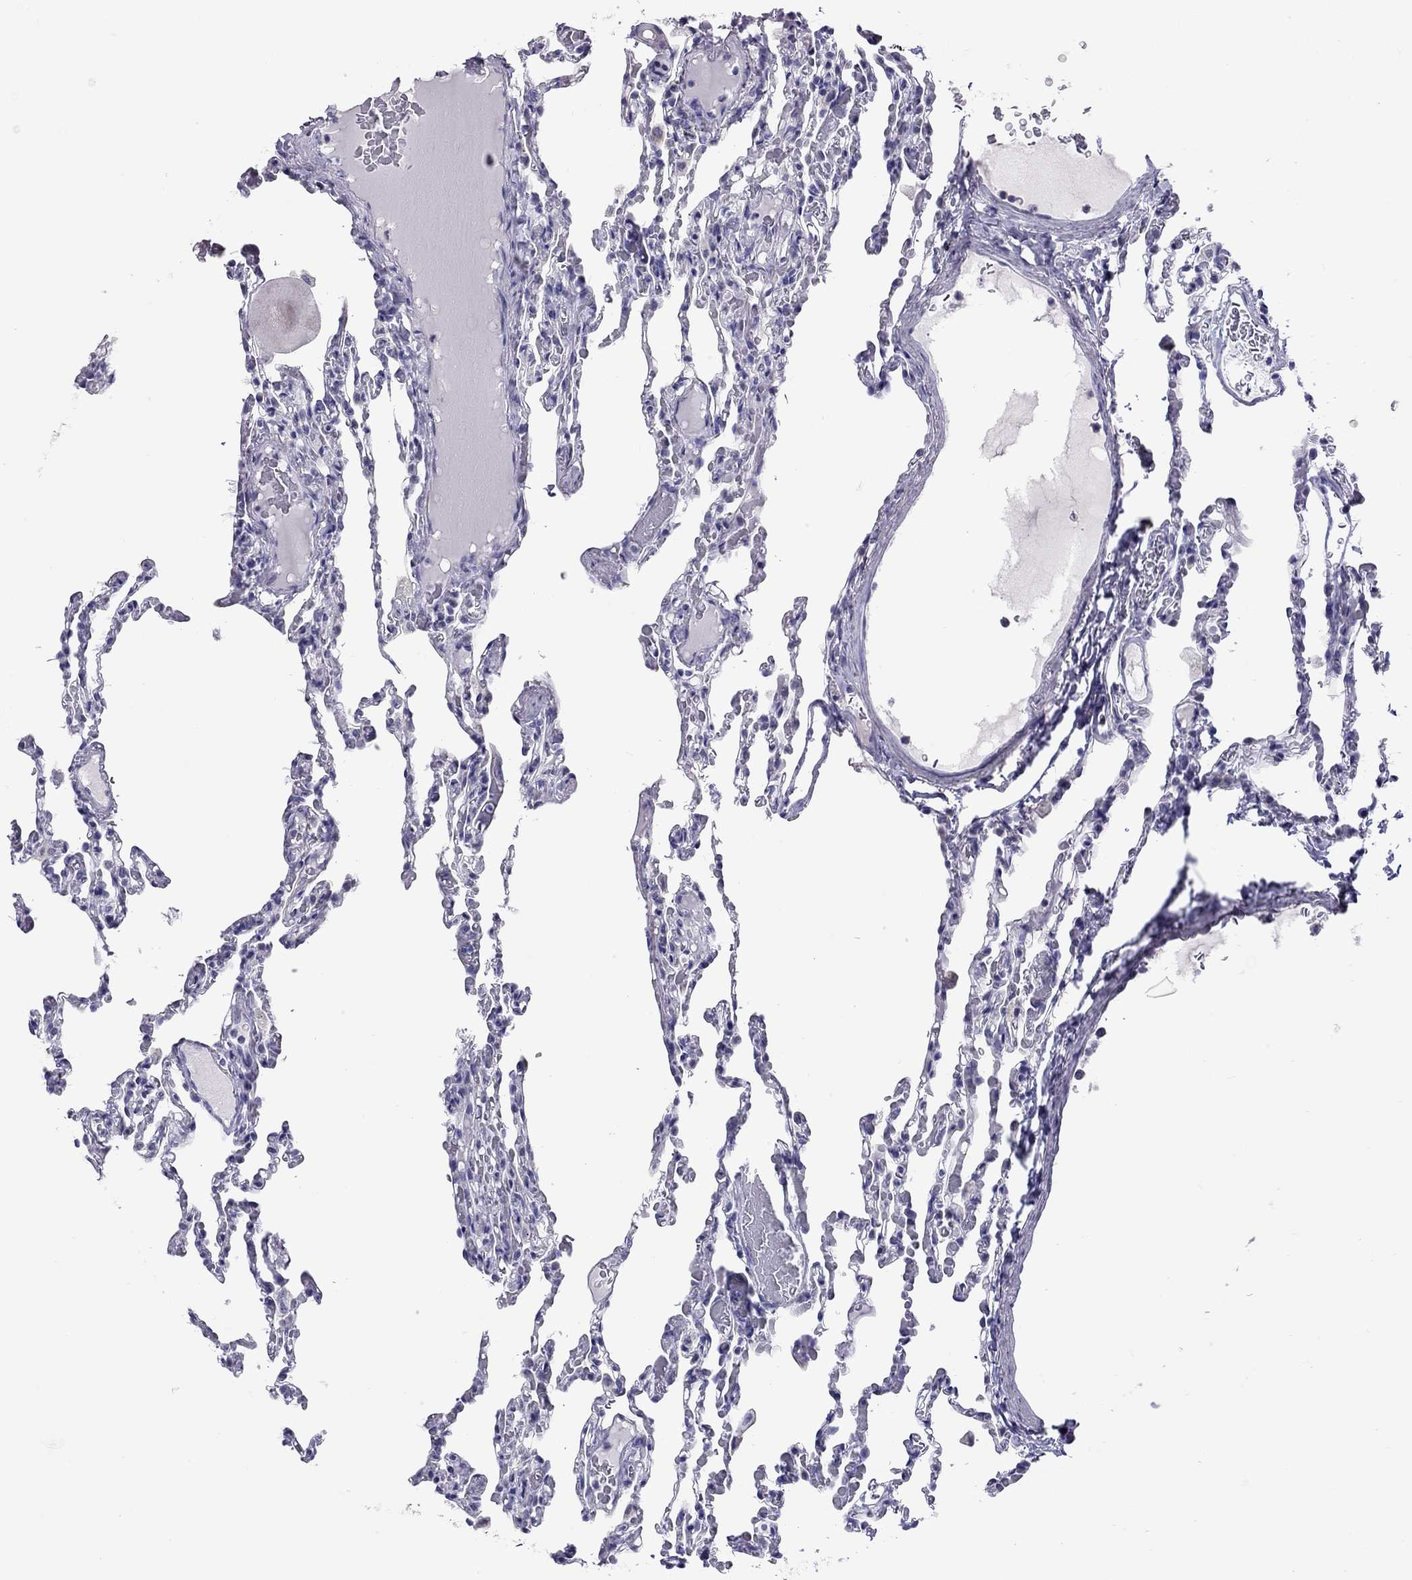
{"staining": {"intensity": "negative", "quantity": "none", "location": "none"}, "tissue": "lung", "cell_type": "Alveolar cells", "image_type": "normal", "snomed": [{"axis": "morphology", "description": "Normal tissue, NOS"}, {"axis": "topography", "description": "Lung"}], "caption": "Alveolar cells show no significant positivity in benign lung. (Brightfield microscopy of DAB (3,3'-diaminobenzidine) immunohistochemistry at high magnification).", "gene": "CHRNB3", "patient": {"sex": "female", "age": 43}}